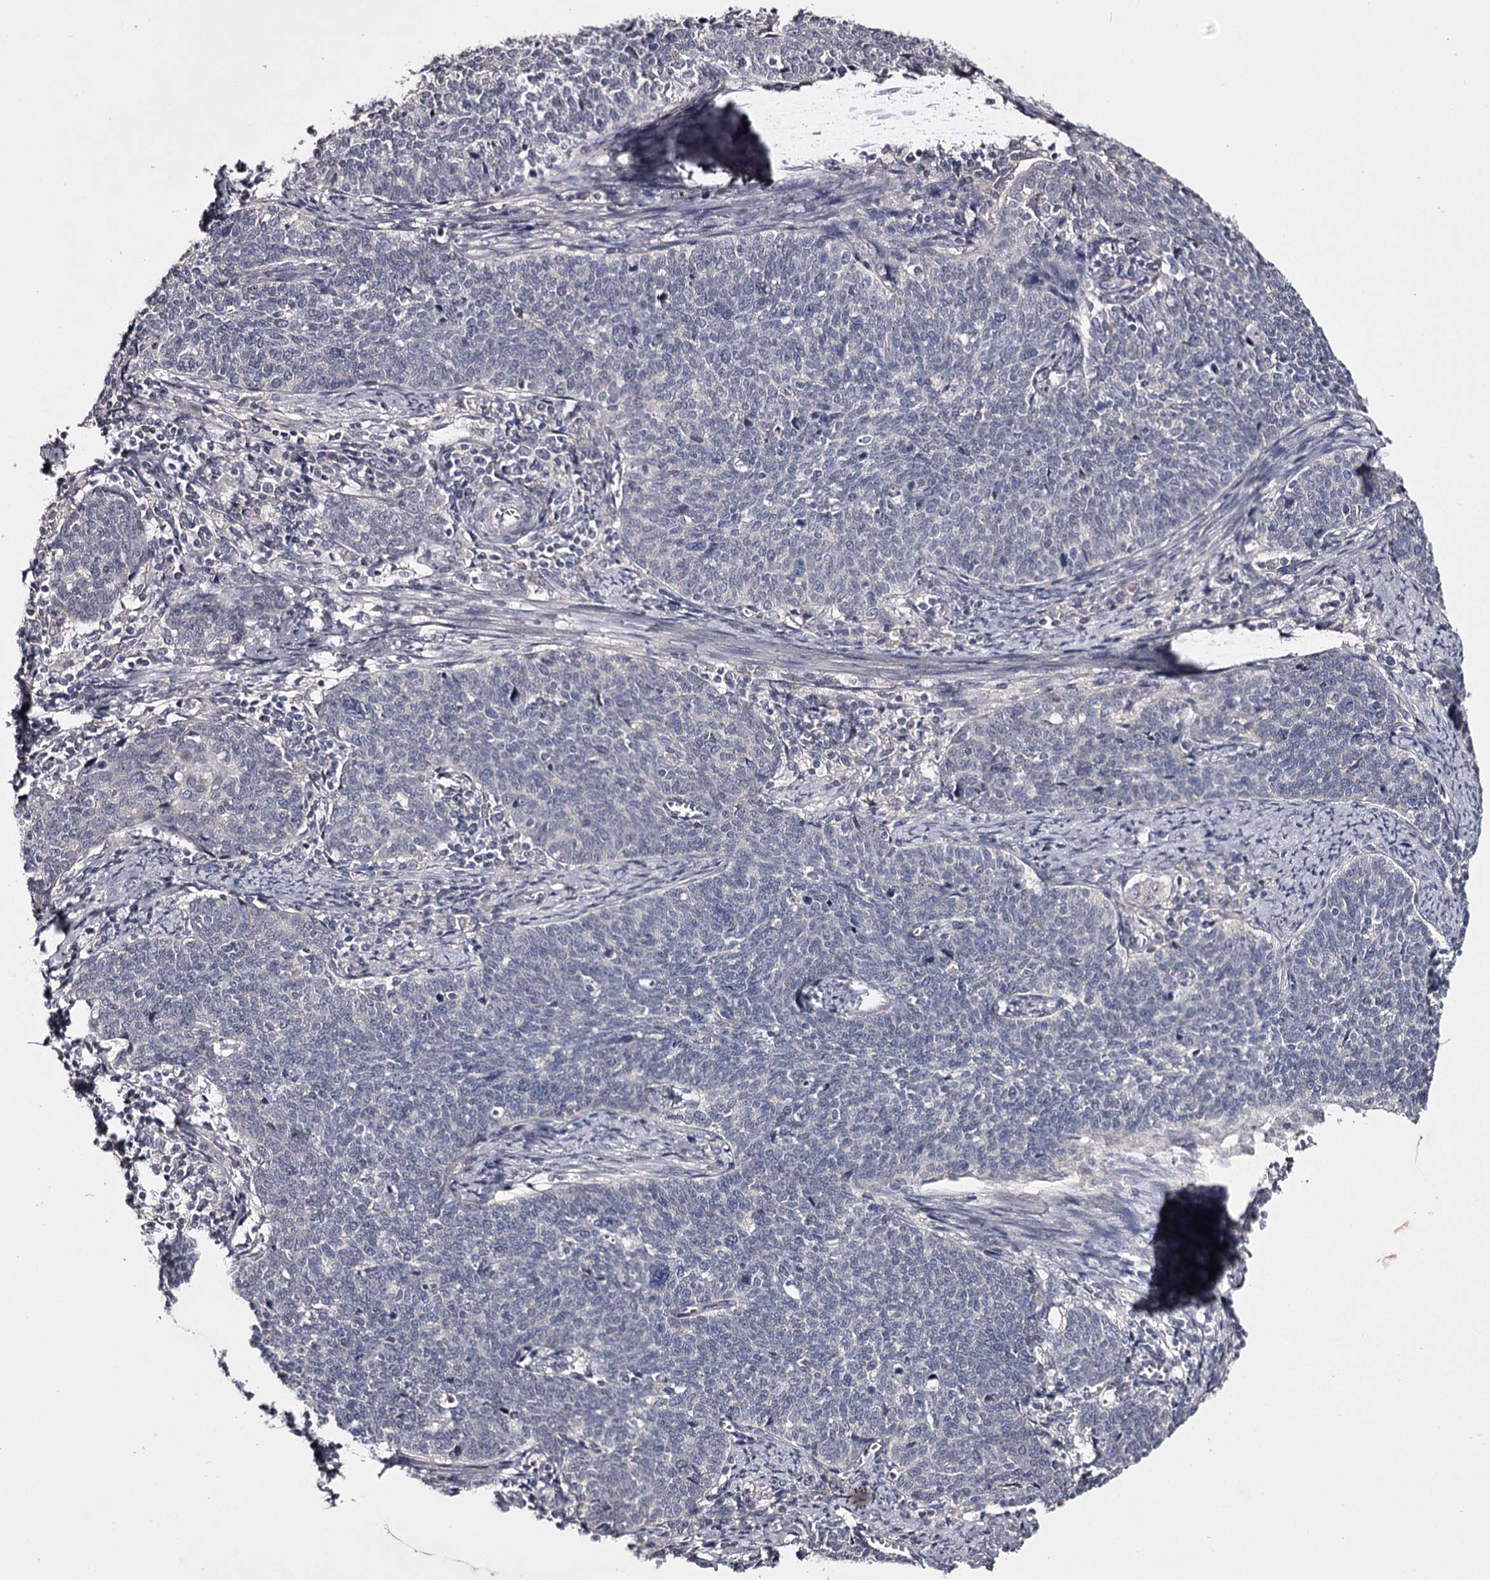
{"staining": {"intensity": "negative", "quantity": "none", "location": "none"}, "tissue": "cervical cancer", "cell_type": "Tumor cells", "image_type": "cancer", "snomed": [{"axis": "morphology", "description": "Squamous cell carcinoma, NOS"}, {"axis": "topography", "description": "Cervix"}], "caption": "This is a photomicrograph of immunohistochemistry staining of cervical cancer, which shows no staining in tumor cells. The staining was performed using DAB to visualize the protein expression in brown, while the nuclei were stained in blue with hematoxylin (Magnification: 20x).", "gene": "PRM2", "patient": {"sex": "female", "age": 39}}